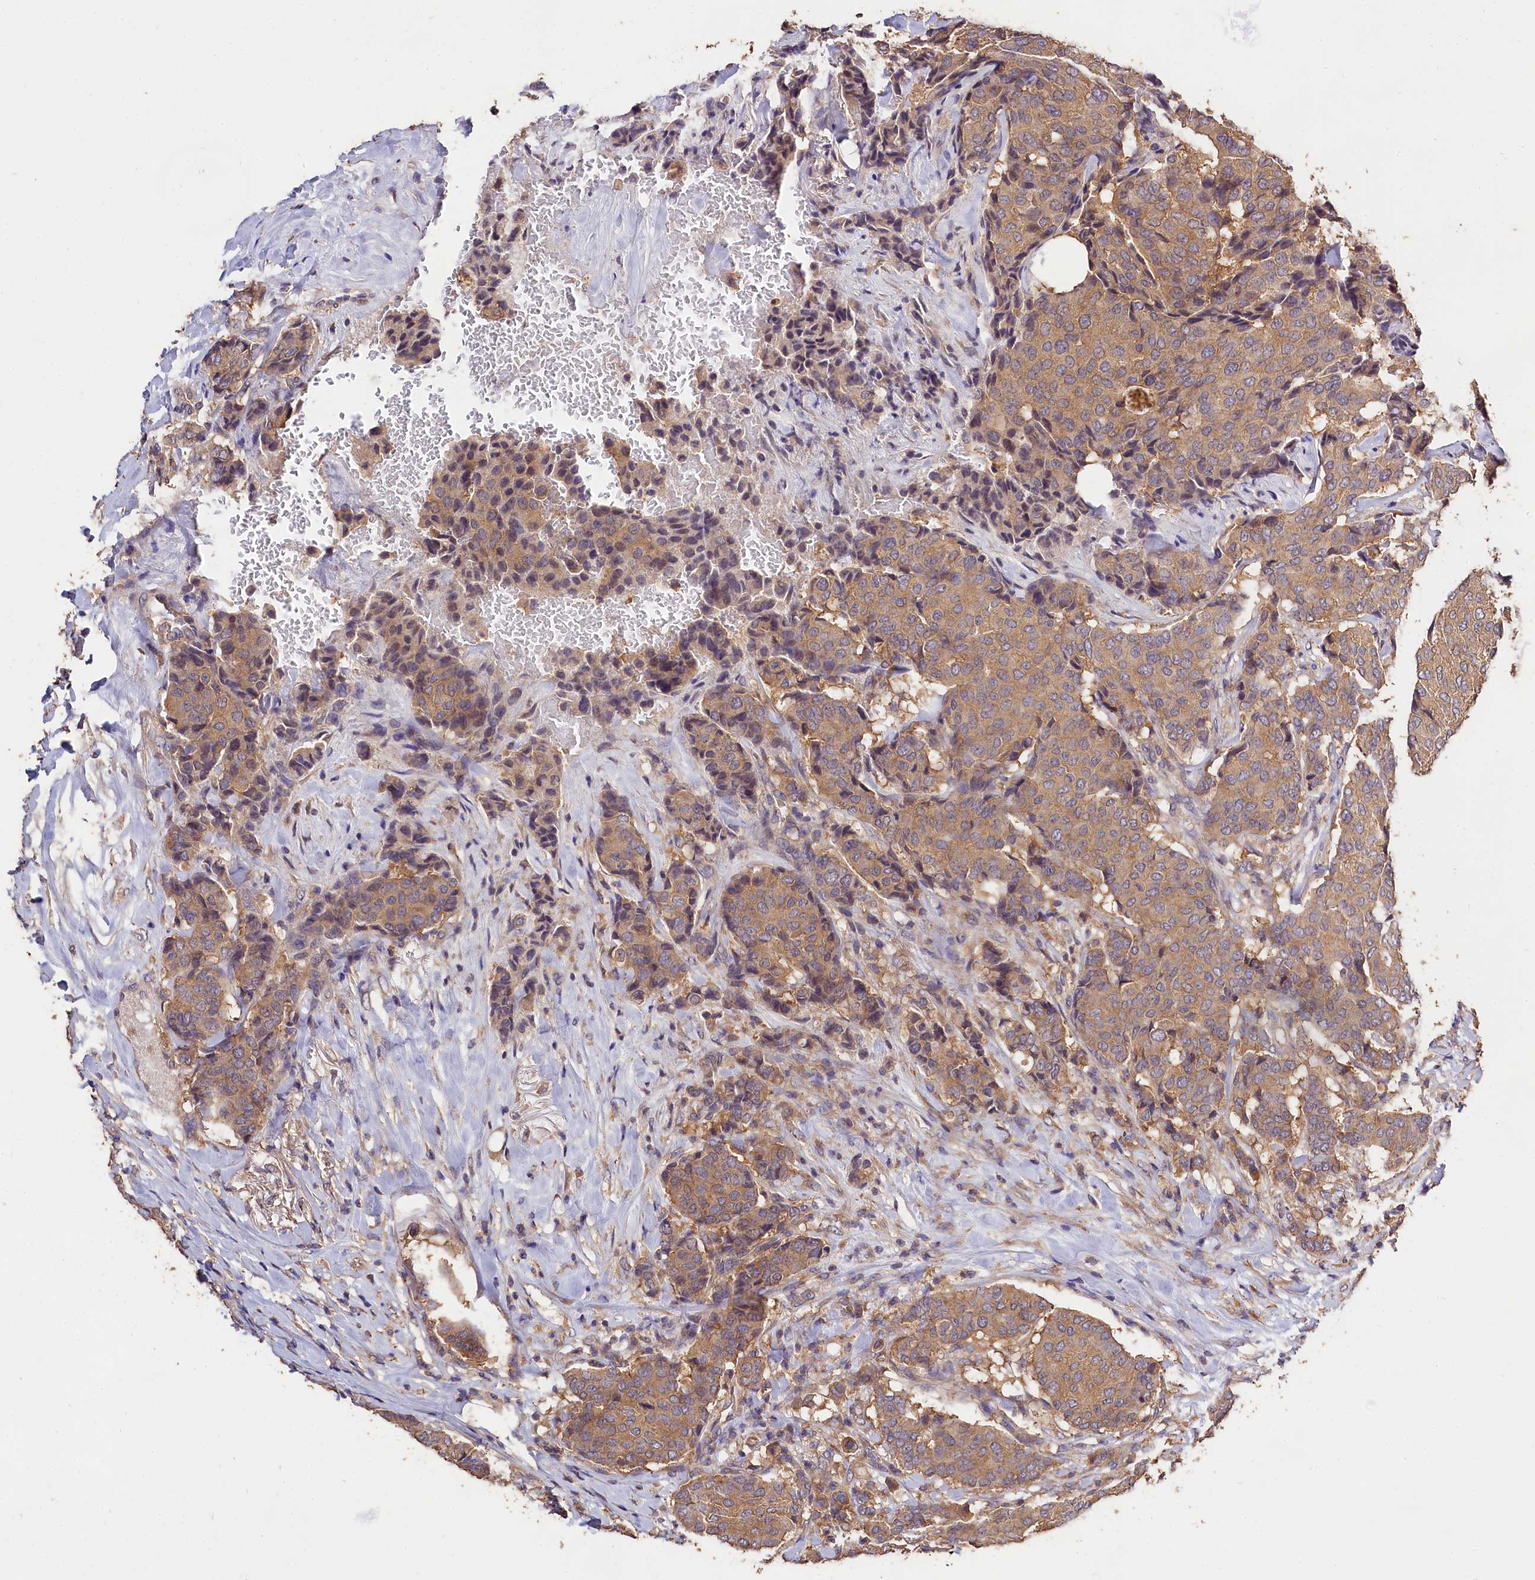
{"staining": {"intensity": "moderate", "quantity": ">75%", "location": "cytoplasmic/membranous"}, "tissue": "breast cancer", "cell_type": "Tumor cells", "image_type": "cancer", "snomed": [{"axis": "morphology", "description": "Duct carcinoma"}, {"axis": "topography", "description": "Breast"}], "caption": "Immunohistochemistry (IHC) (DAB) staining of breast cancer exhibits moderate cytoplasmic/membranous protein expression in approximately >75% of tumor cells.", "gene": "OAS3", "patient": {"sex": "female", "age": 75}}